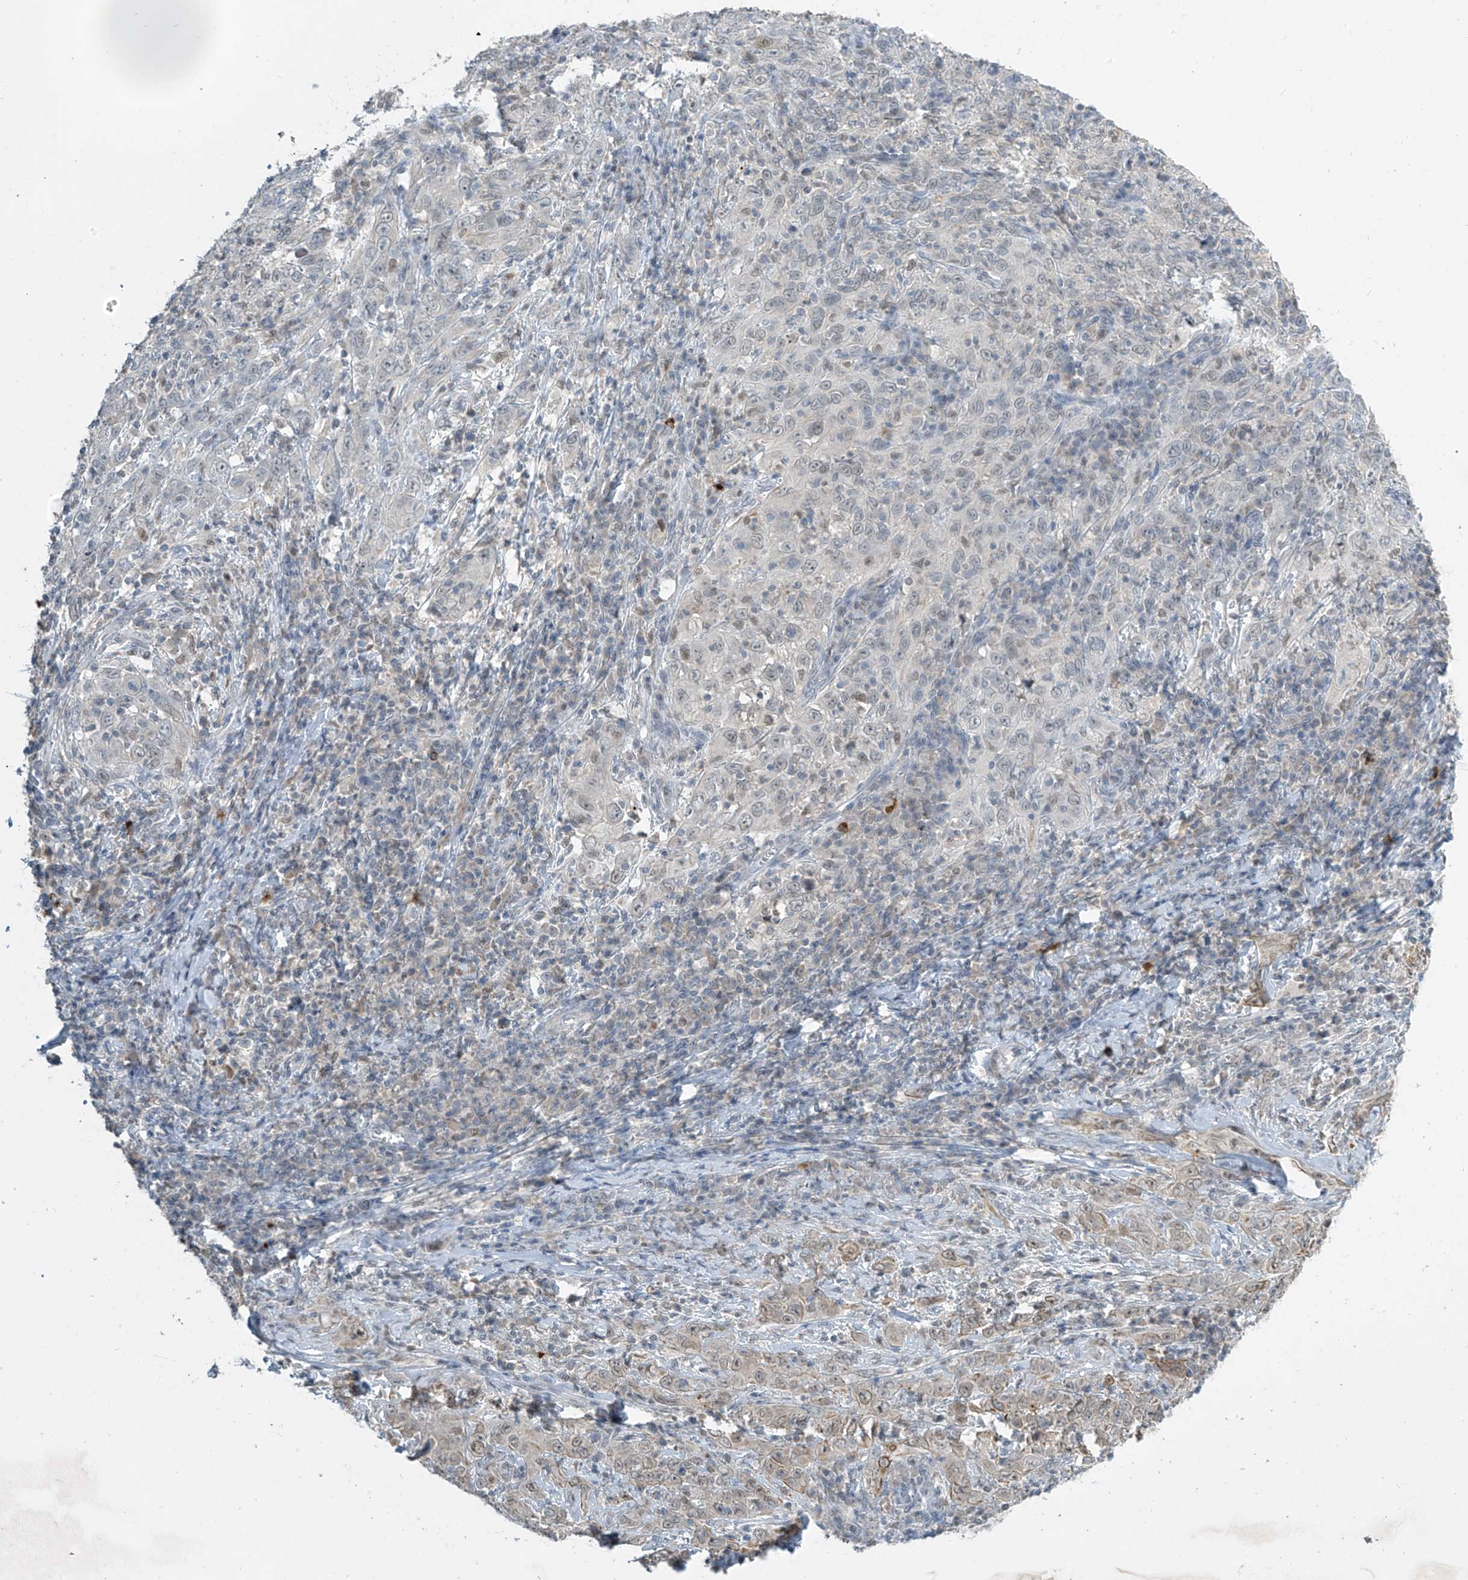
{"staining": {"intensity": "negative", "quantity": "none", "location": "none"}, "tissue": "cervical cancer", "cell_type": "Tumor cells", "image_type": "cancer", "snomed": [{"axis": "morphology", "description": "Squamous cell carcinoma, NOS"}, {"axis": "topography", "description": "Cervix"}], "caption": "A histopathology image of squamous cell carcinoma (cervical) stained for a protein exhibits no brown staining in tumor cells. (Stains: DAB immunohistochemistry (IHC) with hematoxylin counter stain, Microscopy: brightfield microscopy at high magnification).", "gene": "METAP1D", "patient": {"sex": "female", "age": 46}}